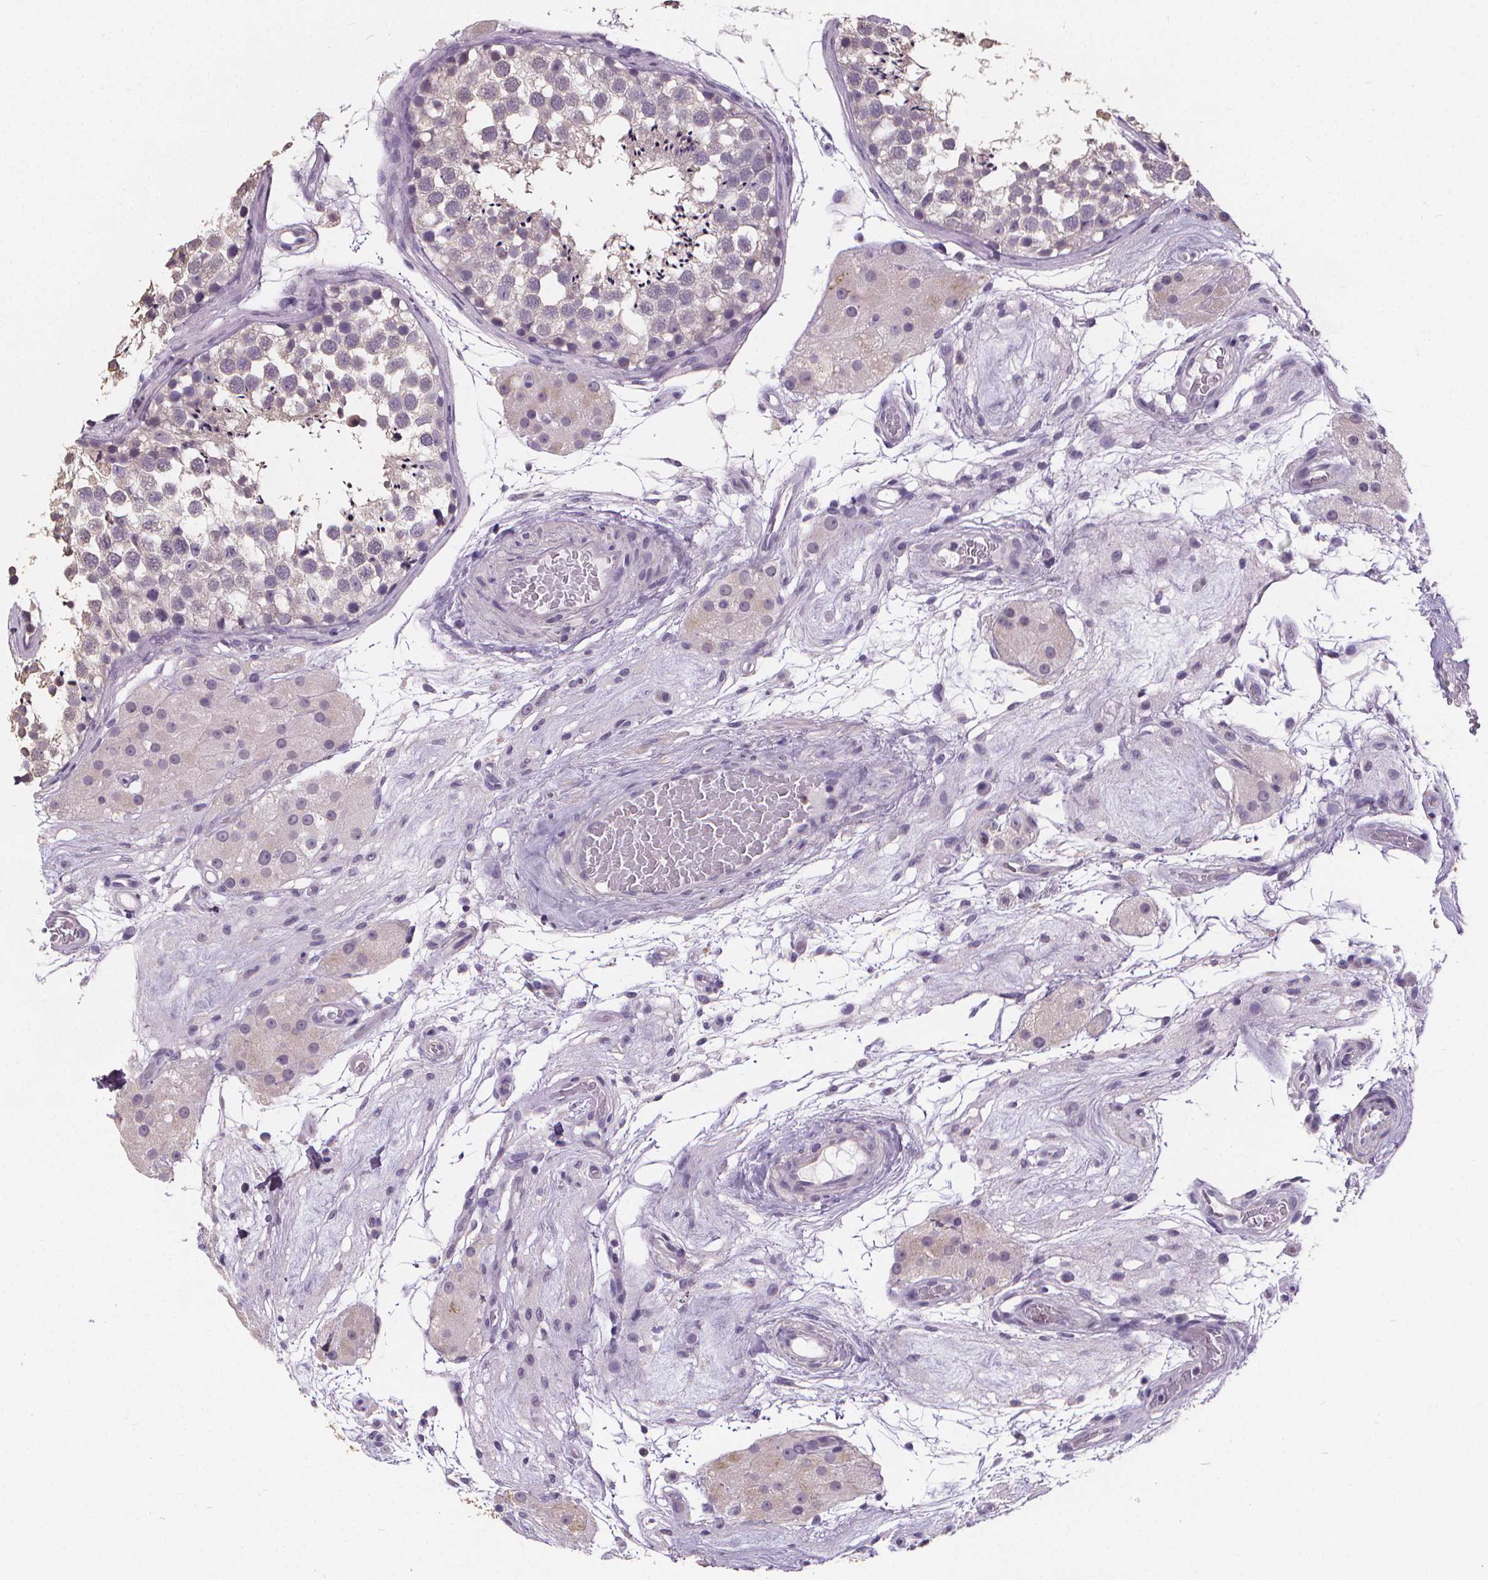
{"staining": {"intensity": "negative", "quantity": "none", "location": "none"}, "tissue": "testis", "cell_type": "Cells in seminiferous ducts", "image_type": "normal", "snomed": [{"axis": "morphology", "description": "Normal tissue, NOS"}, {"axis": "morphology", "description": "Seminoma, NOS"}, {"axis": "topography", "description": "Testis"}], "caption": "An IHC histopathology image of benign testis is shown. There is no staining in cells in seminiferous ducts of testis. (DAB immunohistochemistry (IHC) with hematoxylin counter stain).", "gene": "ATP6V1D", "patient": {"sex": "male", "age": 65}}